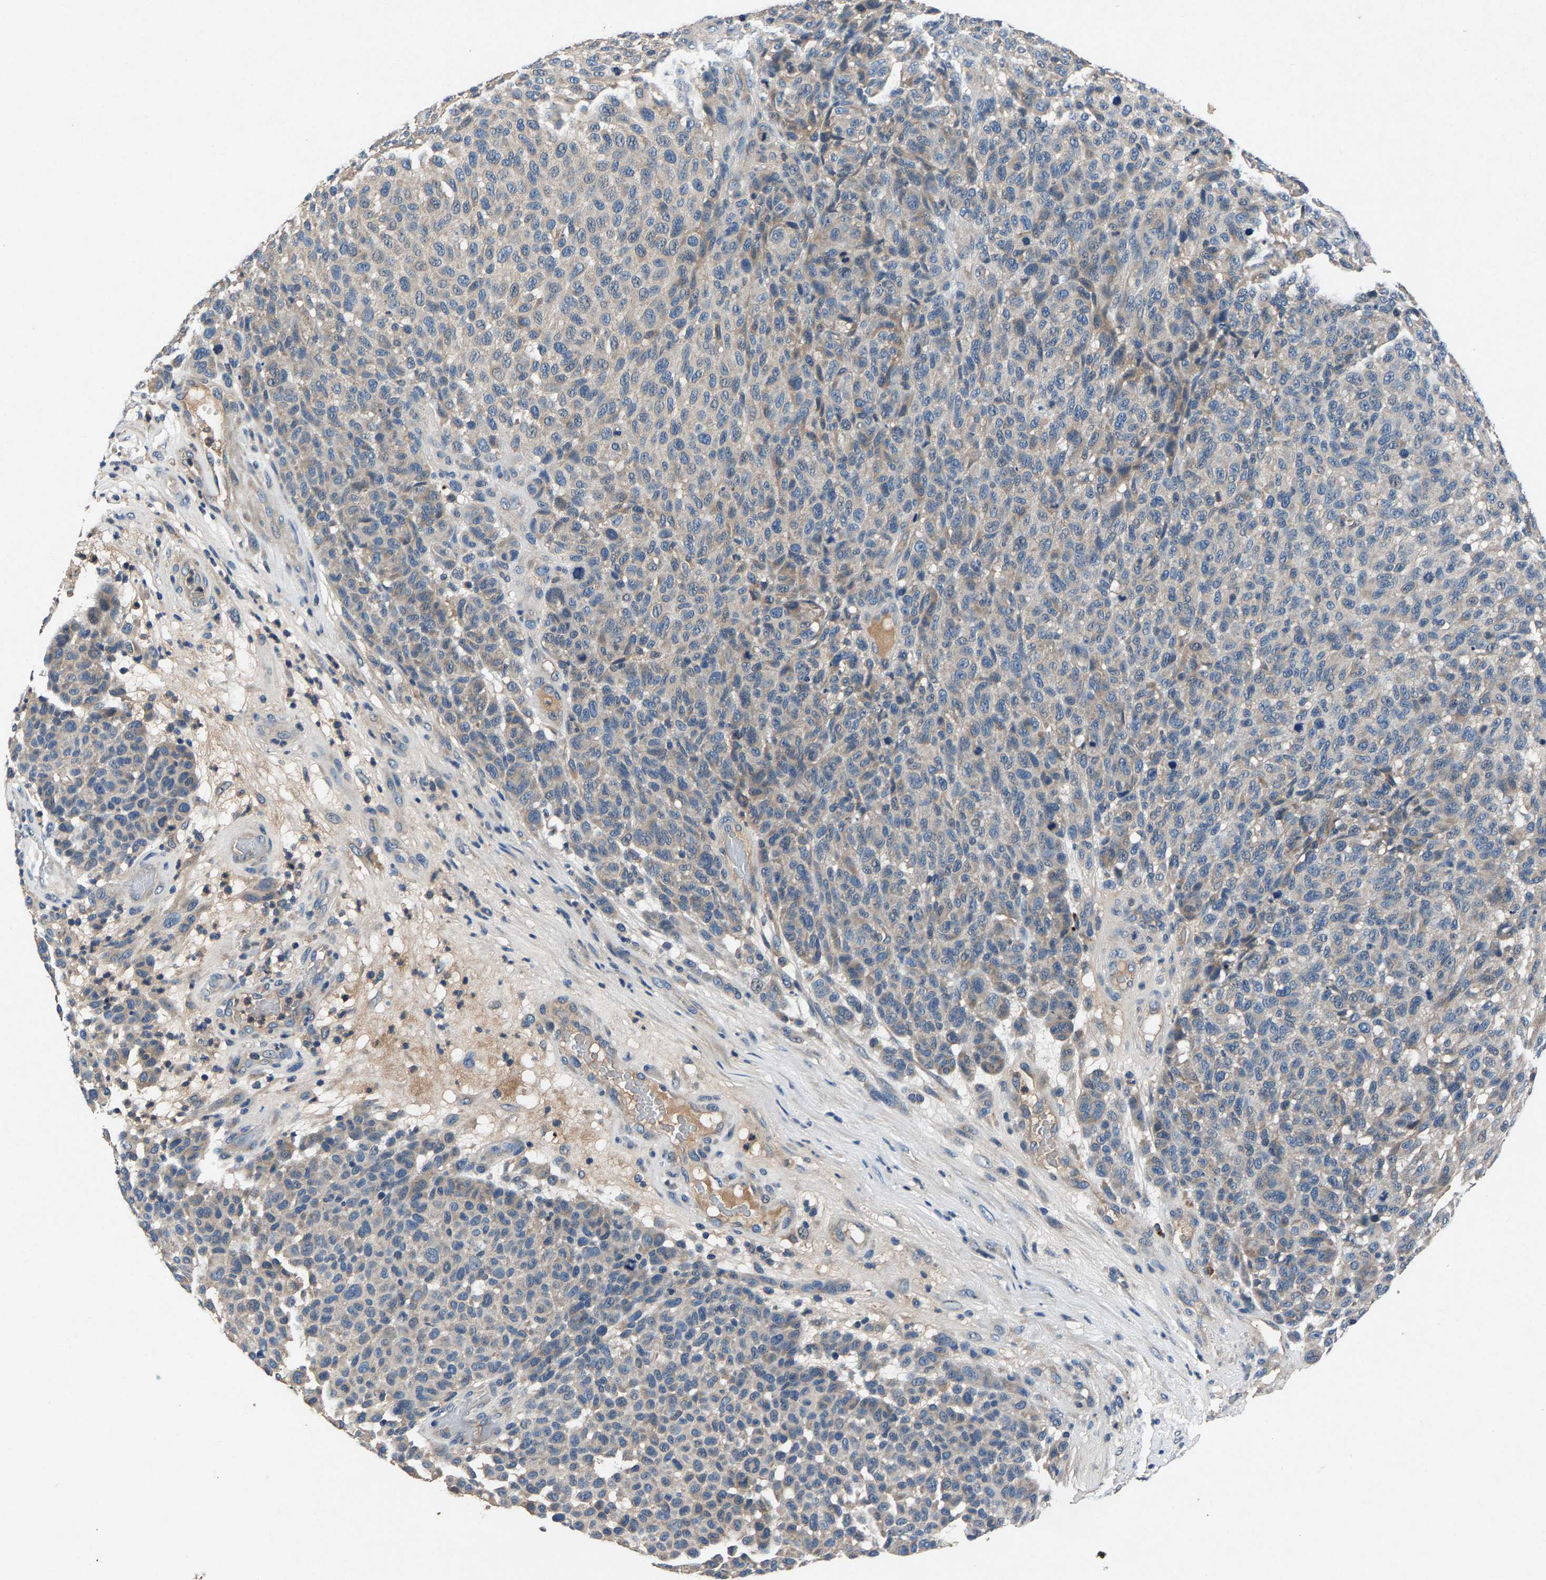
{"staining": {"intensity": "weak", "quantity": "<25%", "location": "cytoplasmic/membranous"}, "tissue": "melanoma", "cell_type": "Tumor cells", "image_type": "cancer", "snomed": [{"axis": "morphology", "description": "Malignant melanoma, NOS"}, {"axis": "topography", "description": "Skin"}], "caption": "There is no significant expression in tumor cells of melanoma.", "gene": "PRXL2C", "patient": {"sex": "male", "age": 59}}